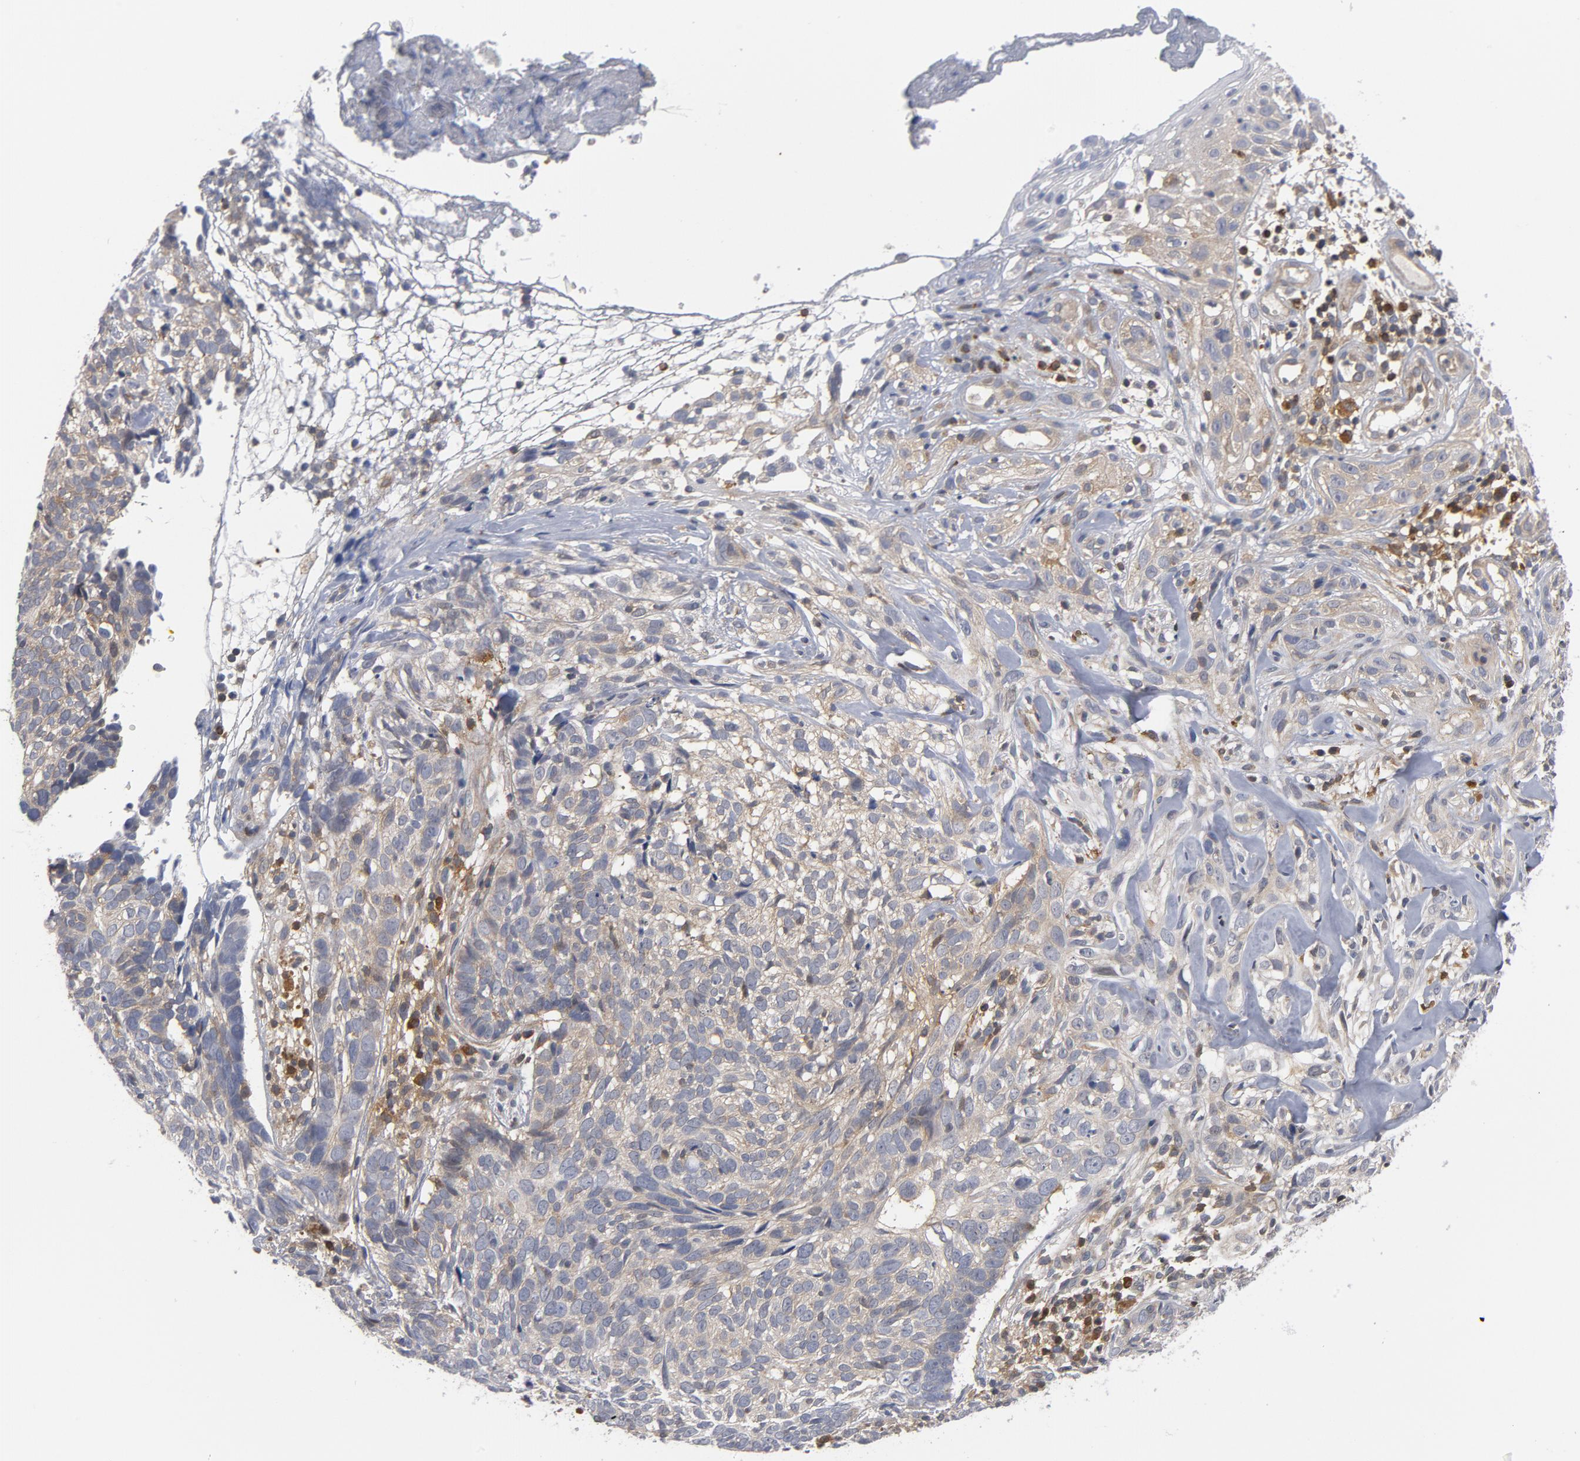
{"staining": {"intensity": "weak", "quantity": "<25%", "location": "cytoplasmic/membranous"}, "tissue": "skin cancer", "cell_type": "Tumor cells", "image_type": "cancer", "snomed": [{"axis": "morphology", "description": "Basal cell carcinoma"}, {"axis": "topography", "description": "Skin"}], "caption": "A high-resolution histopathology image shows immunohistochemistry staining of skin basal cell carcinoma, which demonstrates no significant positivity in tumor cells.", "gene": "TRADD", "patient": {"sex": "male", "age": 72}}